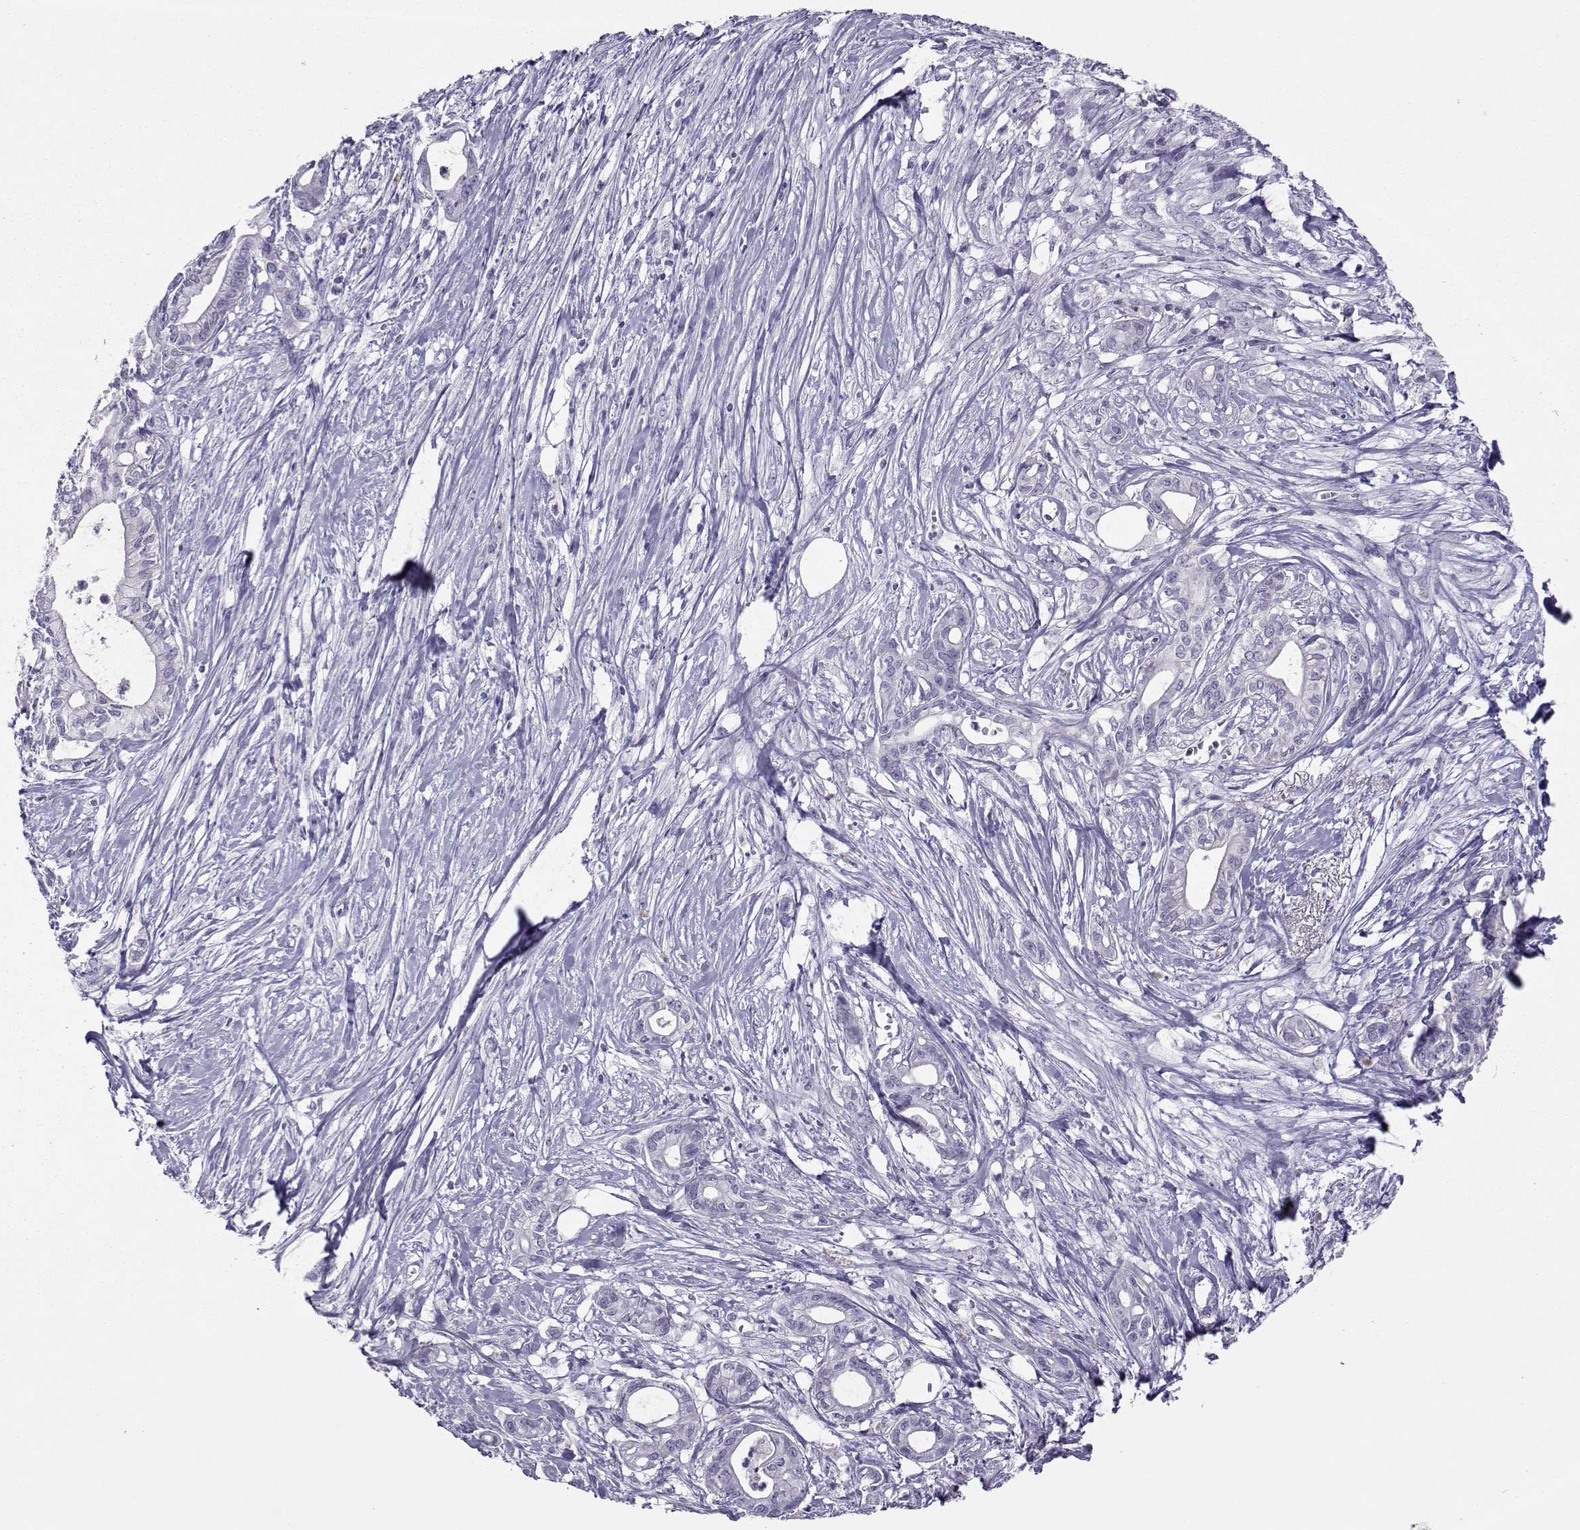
{"staining": {"intensity": "negative", "quantity": "none", "location": "none"}, "tissue": "pancreatic cancer", "cell_type": "Tumor cells", "image_type": "cancer", "snomed": [{"axis": "morphology", "description": "Adenocarcinoma, NOS"}, {"axis": "topography", "description": "Pancreas"}], "caption": "Histopathology image shows no significant protein staining in tumor cells of pancreatic adenocarcinoma.", "gene": "TRPM7", "patient": {"sex": "male", "age": 71}}